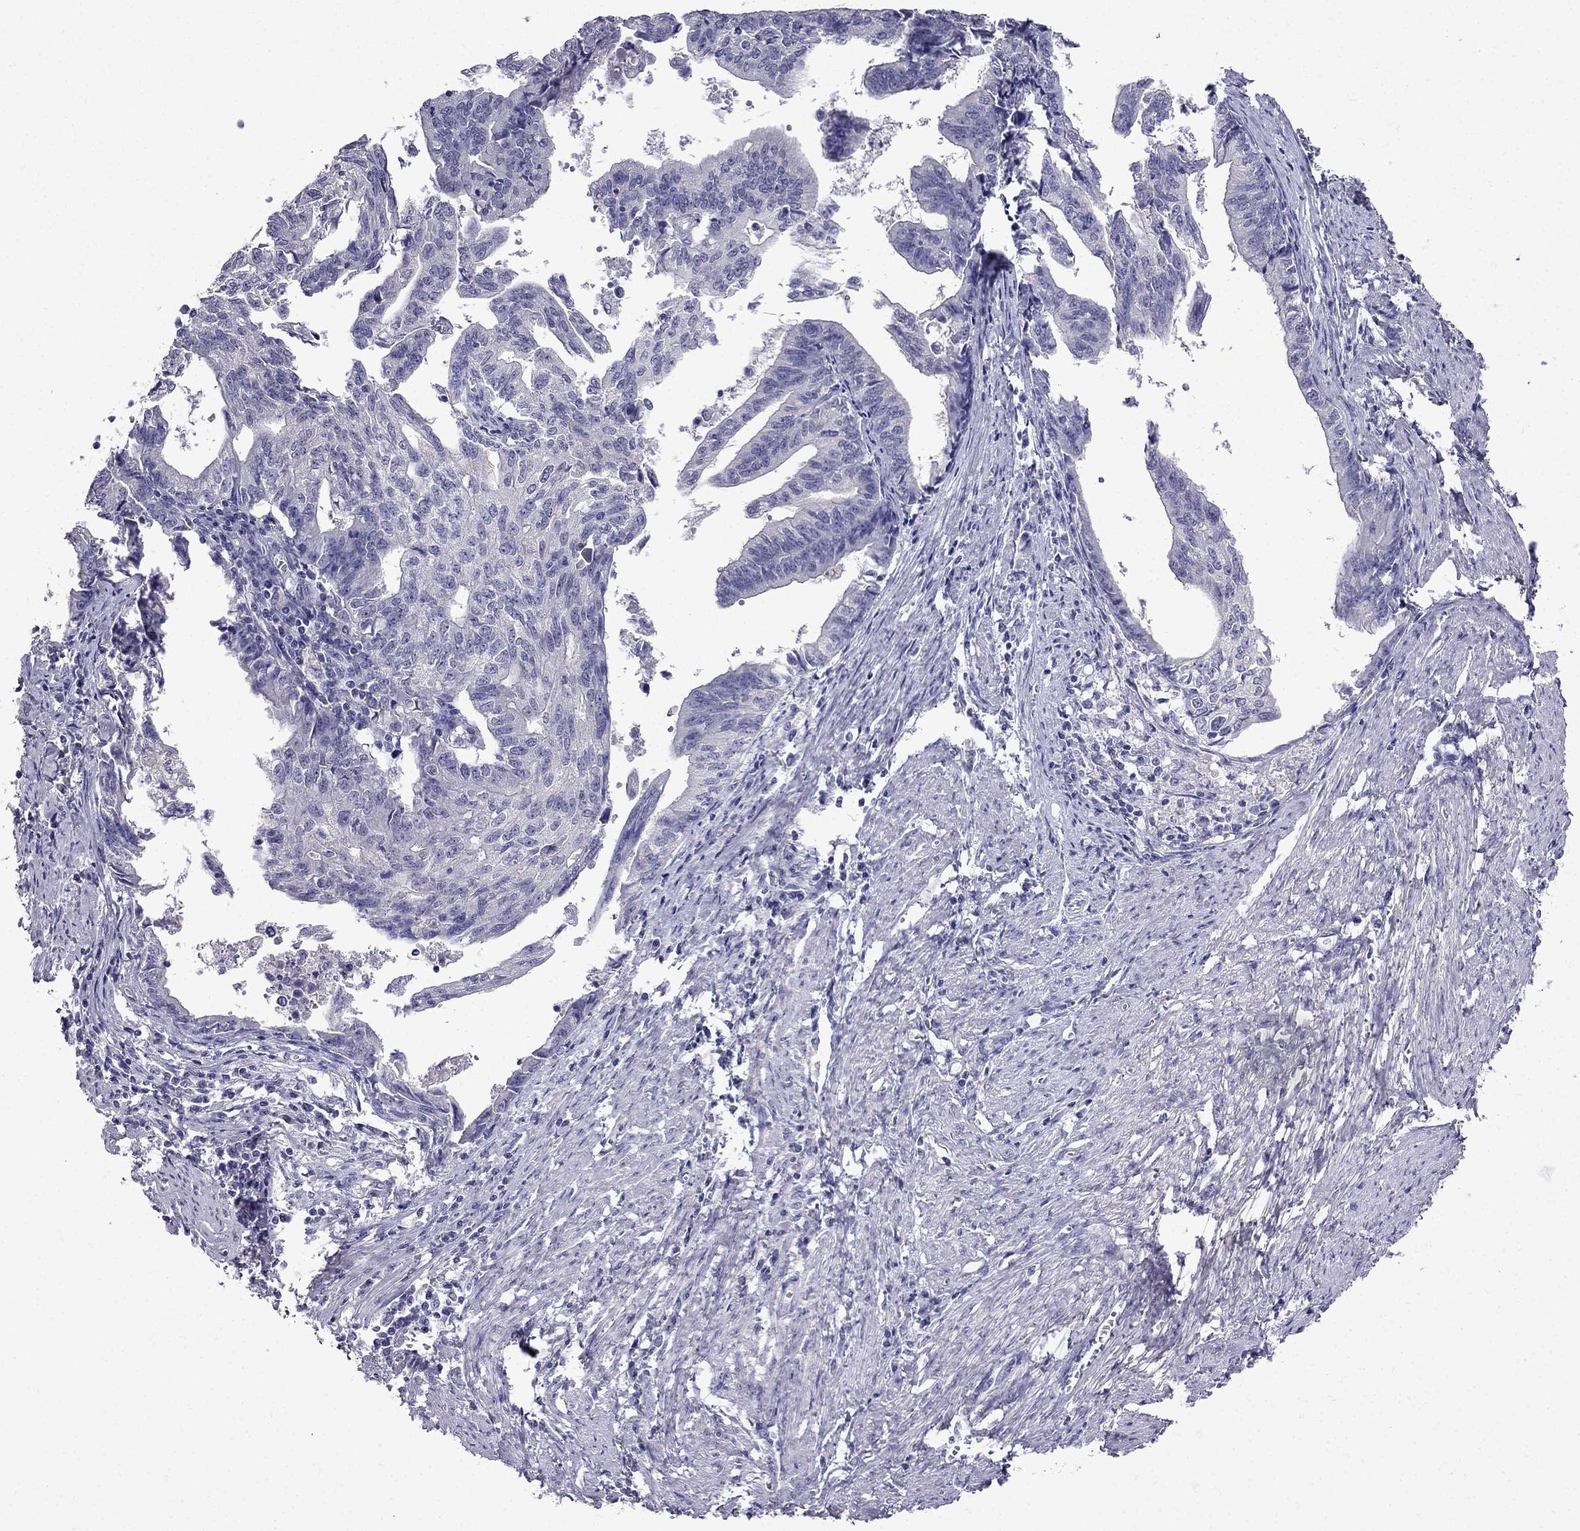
{"staining": {"intensity": "negative", "quantity": "none", "location": "none"}, "tissue": "endometrial cancer", "cell_type": "Tumor cells", "image_type": "cancer", "snomed": [{"axis": "morphology", "description": "Adenocarcinoma, NOS"}, {"axis": "topography", "description": "Endometrium"}], "caption": "Histopathology image shows no protein expression in tumor cells of endometrial cancer tissue.", "gene": "DNAH17", "patient": {"sex": "female", "age": 65}}